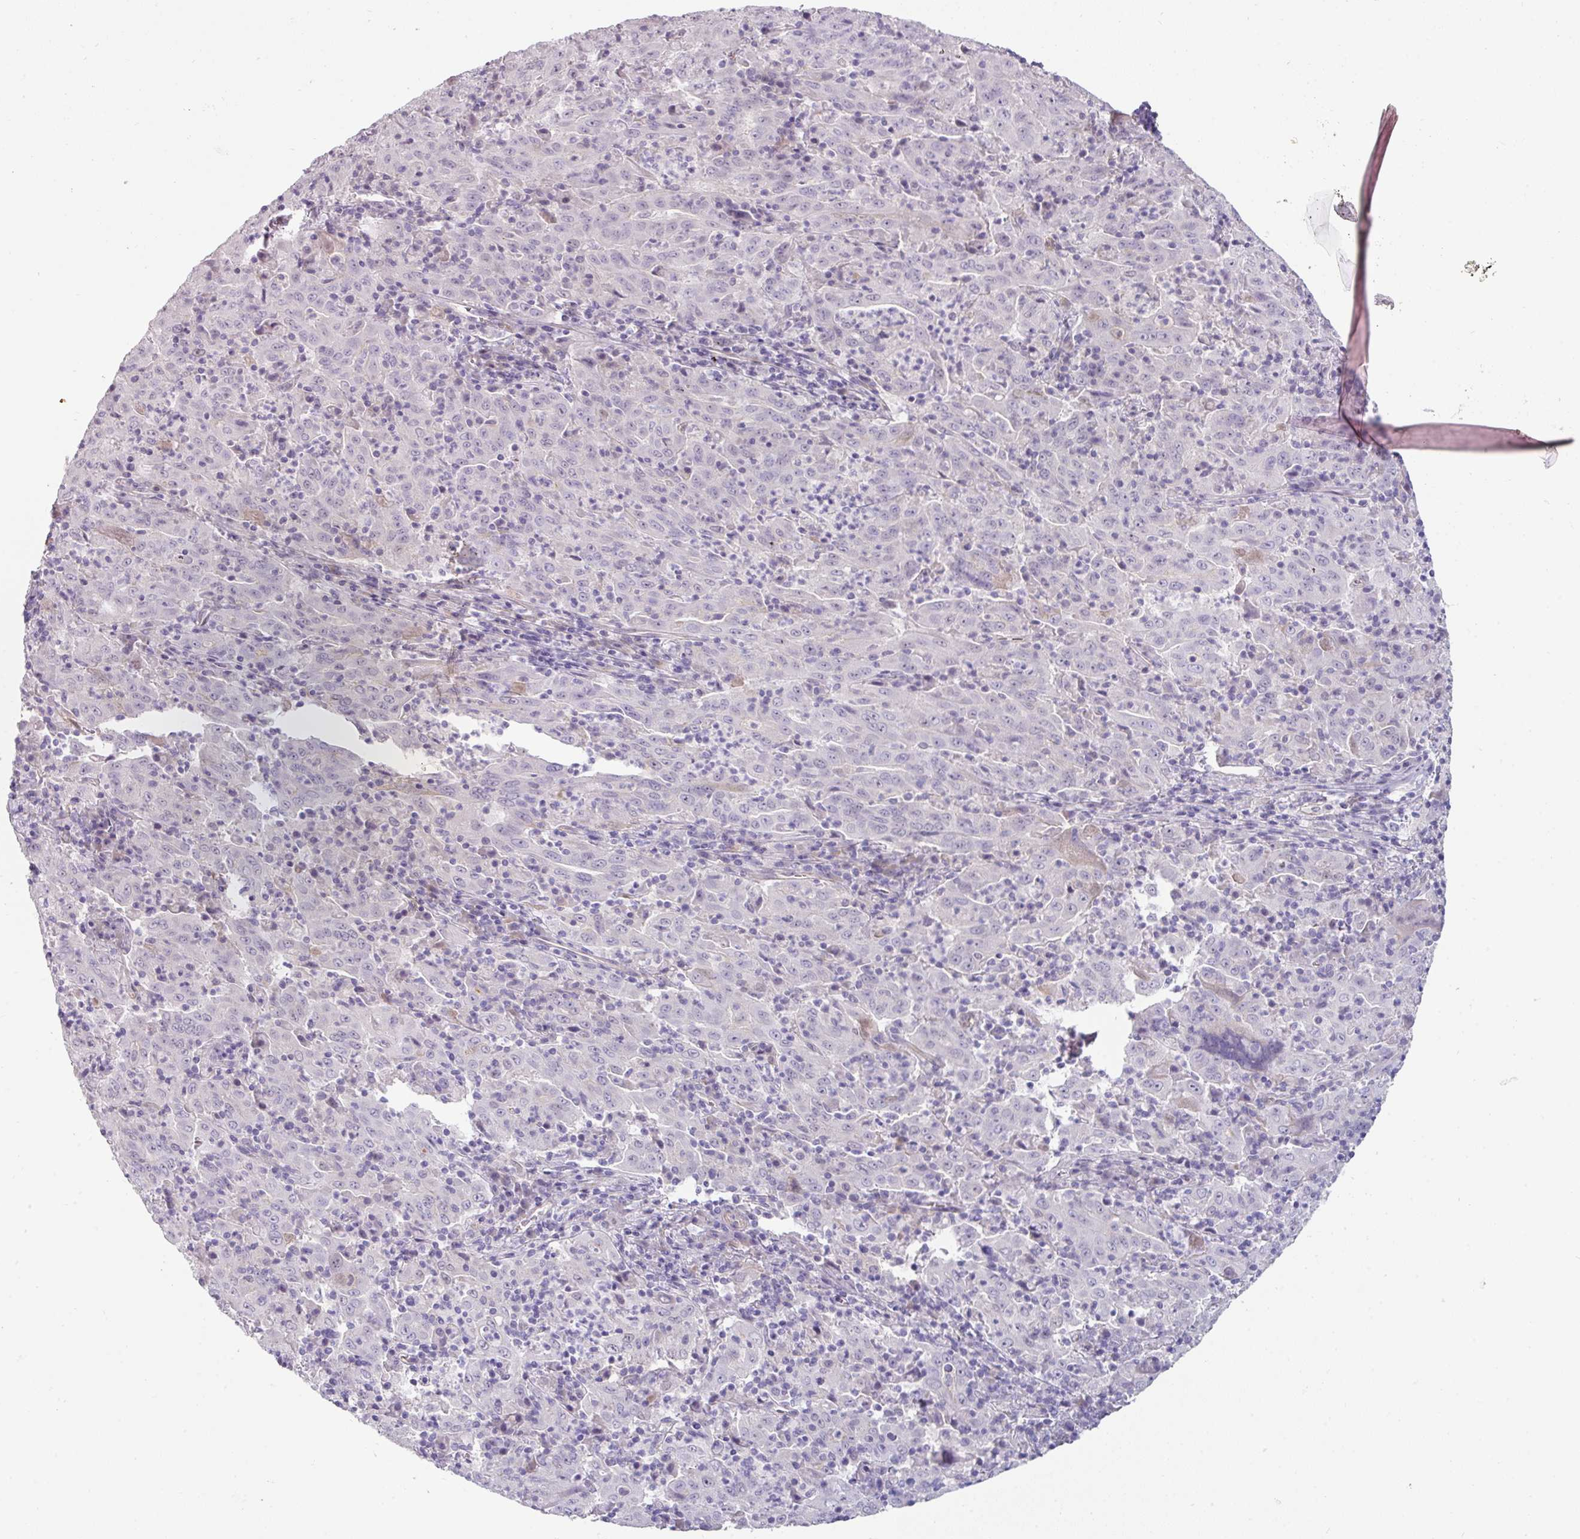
{"staining": {"intensity": "negative", "quantity": "none", "location": "none"}, "tissue": "pancreatic cancer", "cell_type": "Tumor cells", "image_type": "cancer", "snomed": [{"axis": "morphology", "description": "Adenocarcinoma, NOS"}, {"axis": "topography", "description": "Pancreas"}], "caption": "Tumor cells show no significant protein expression in adenocarcinoma (pancreatic).", "gene": "EYA3", "patient": {"sex": "male", "age": 63}}